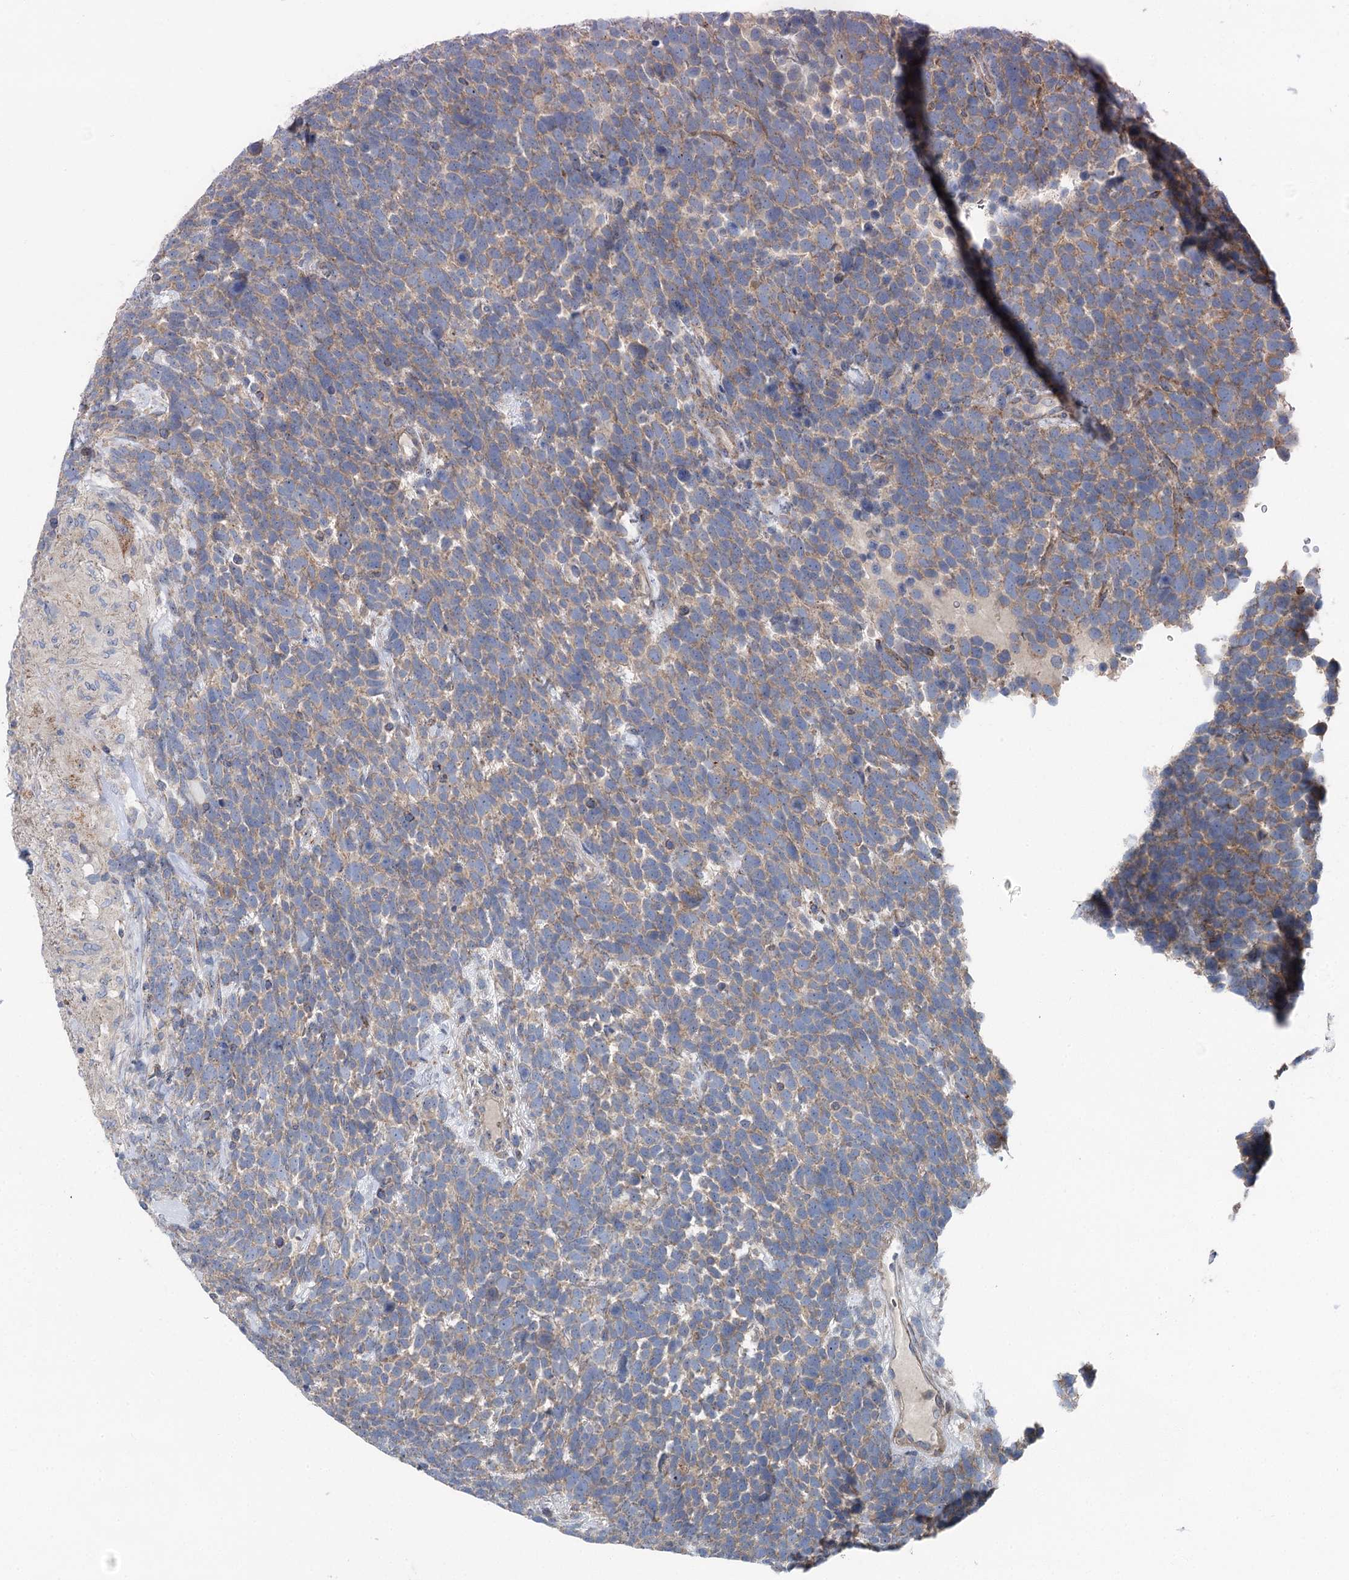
{"staining": {"intensity": "weak", "quantity": "25%-75%", "location": "cytoplasmic/membranous"}, "tissue": "urothelial cancer", "cell_type": "Tumor cells", "image_type": "cancer", "snomed": [{"axis": "morphology", "description": "Urothelial carcinoma, High grade"}, {"axis": "topography", "description": "Urinary bladder"}], "caption": "Tumor cells exhibit low levels of weak cytoplasmic/membranous staining in approximately 25%-75% of cells in human high-grade urothelial carcinoma. The protein is shown in brown color, while the nuclei are stained blue.", "gene": "MARK2", "patient": {"sex": "female", "age": 82}}